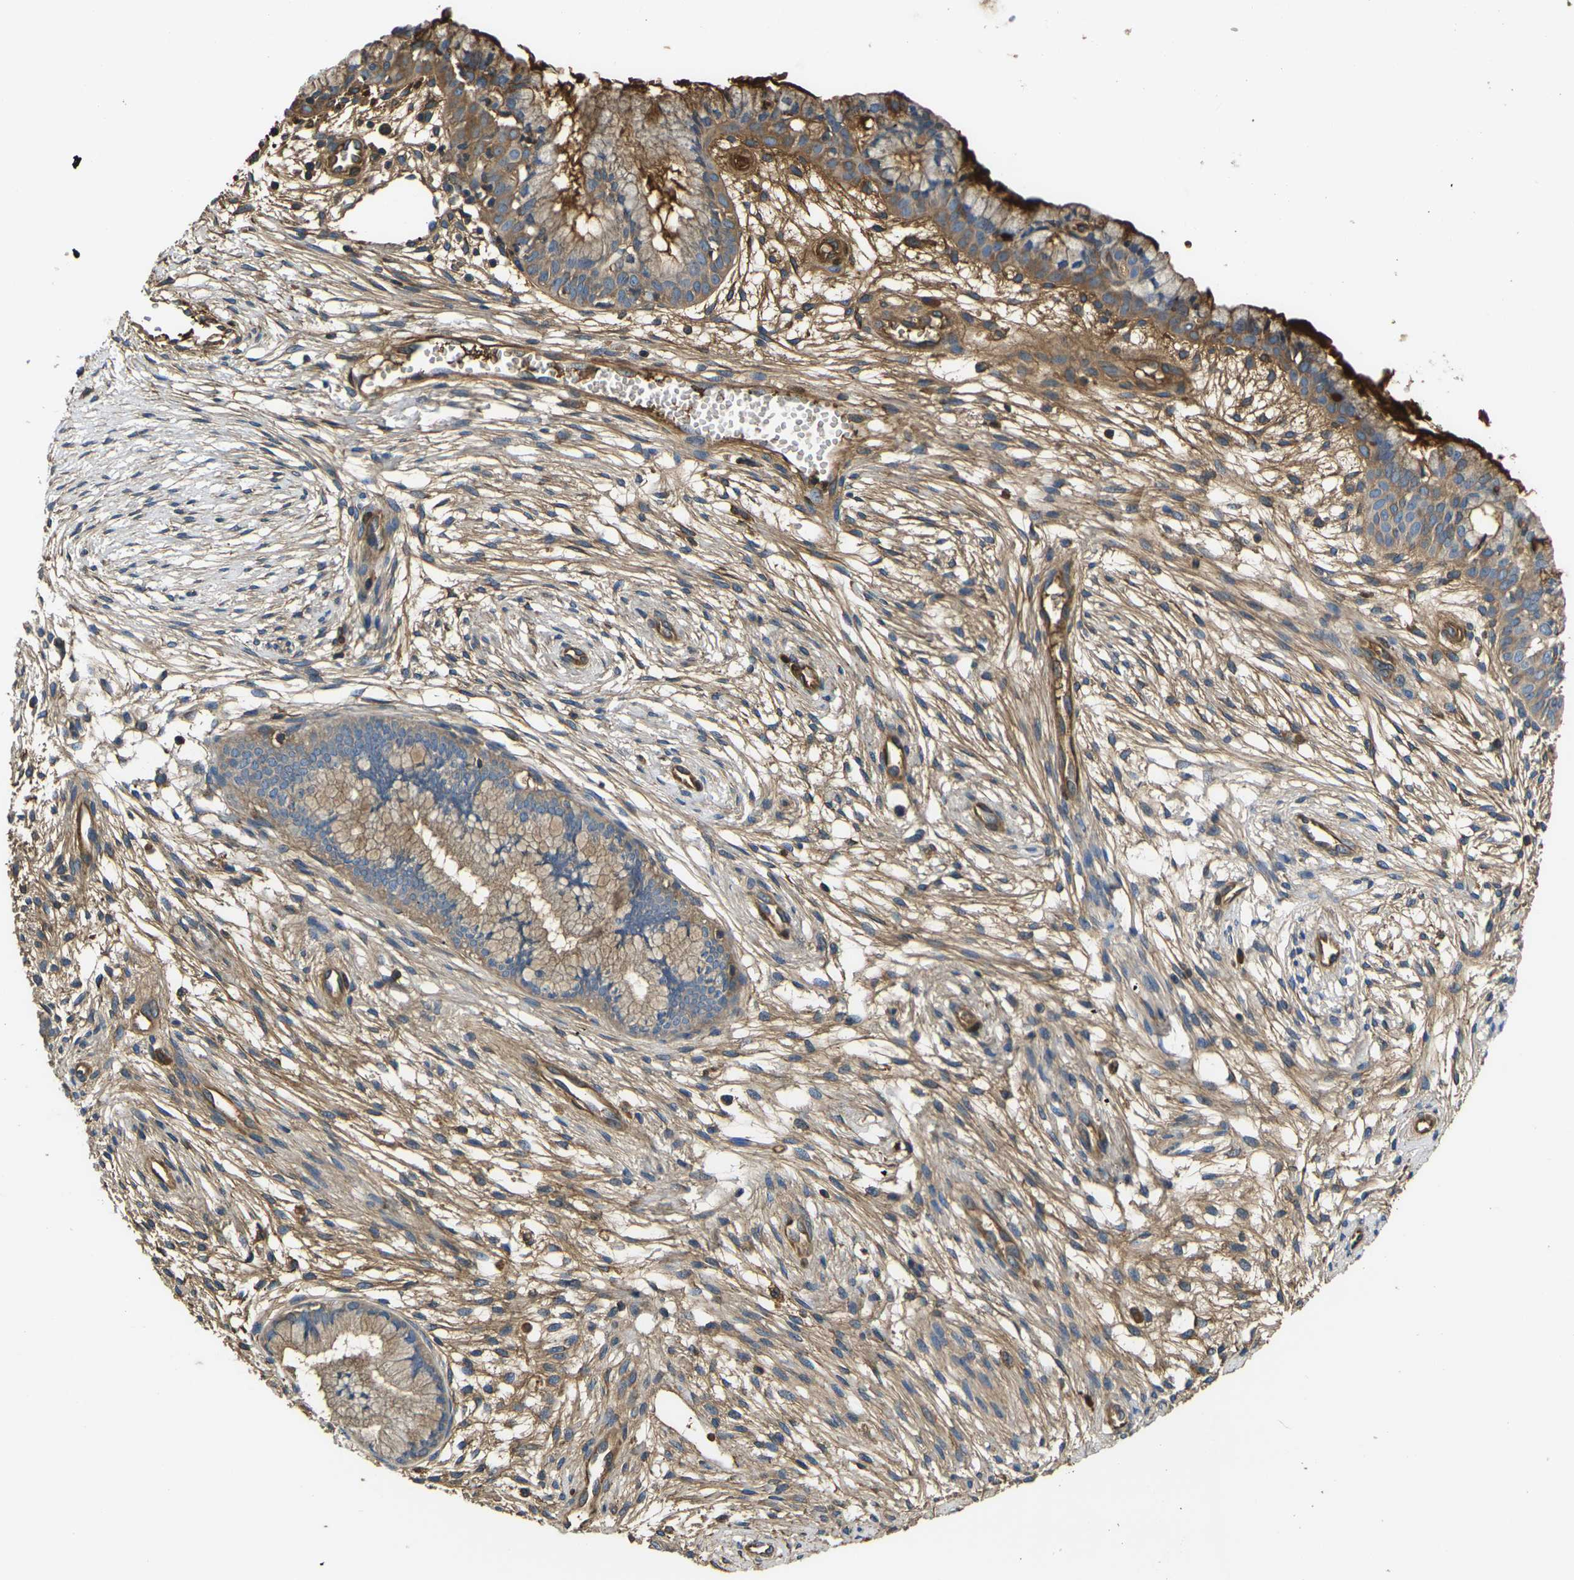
{"staining": {"intensity": "moderate", "quantity": ">75%", "location": "cytoplasmic/membranous"}, "tissue": "cervix", "cell_type": "Glandular cells", "image_type": "normal", "snomed": [{"axis": "morphology", "description": "Normal tissue, NOS"}, {"axis": "topography", "description": "Cervix"}], "caption": "Immunohistochemical staining of benign cervix demonstrates medium levels of moderate cytoplasmic/membranous positivity in approximately >75% of glandular cells. (IHC, brightfield microscopy, high magnification).", "gene": "HSPG2", "patient": {"sex": "female", "age": 39}}